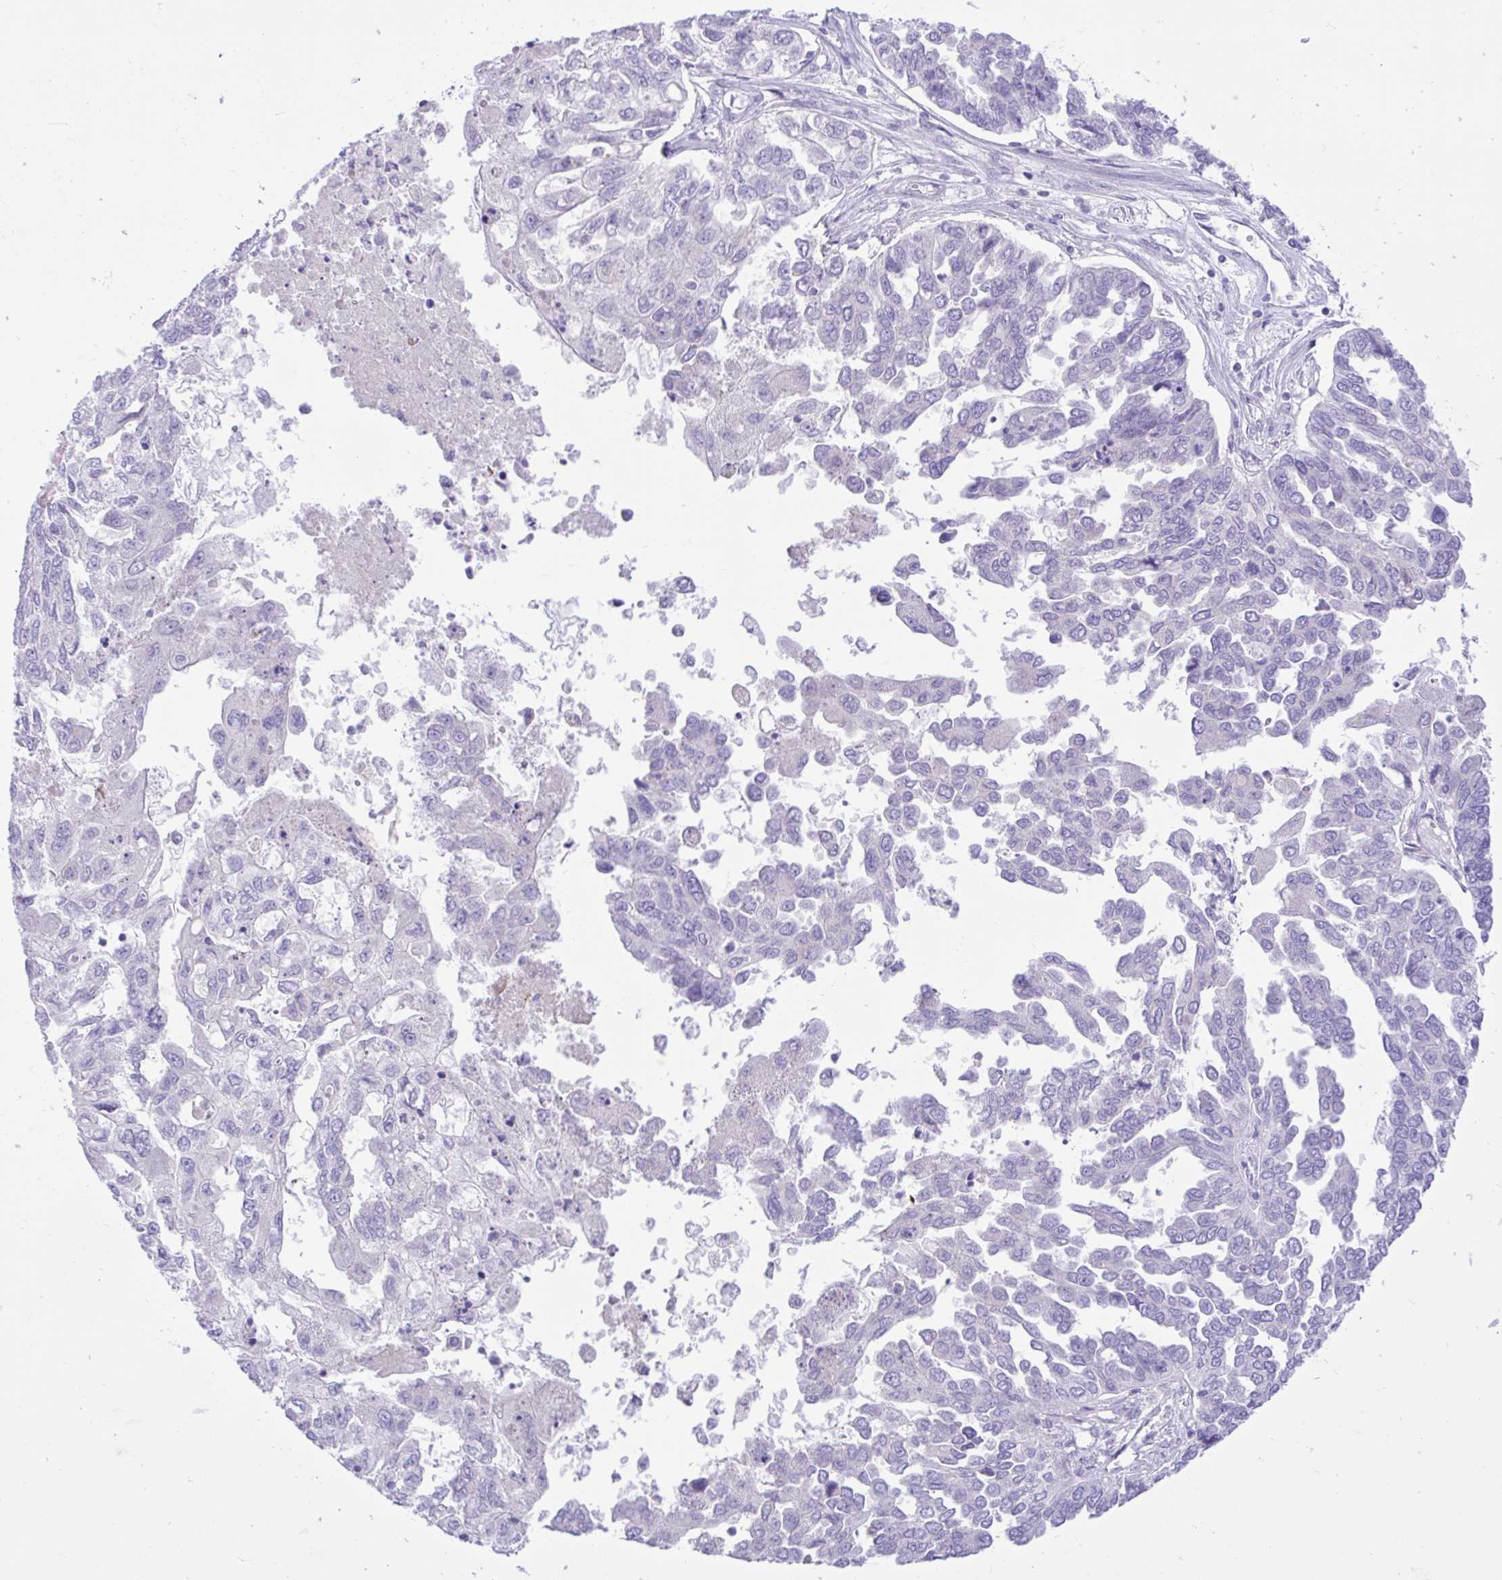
{"staining": {"intensity": "negative", "quantity": "none", "location": "none"}, "tissue": "ovarian cancer", "cell_type": "Tumor cells", "image_type": "cancer", "snomed": [{"axis": "morphology", "description": "Cystadenocarcinoma, serous, NOS"}, {"axis": "topography", "description": "Ovary"}], "caption": "Tumor cells are negative for protein expression in human ovarian cancer.", "gene": "ZNF101", "patient": {"sex": "female", "age": 53}}